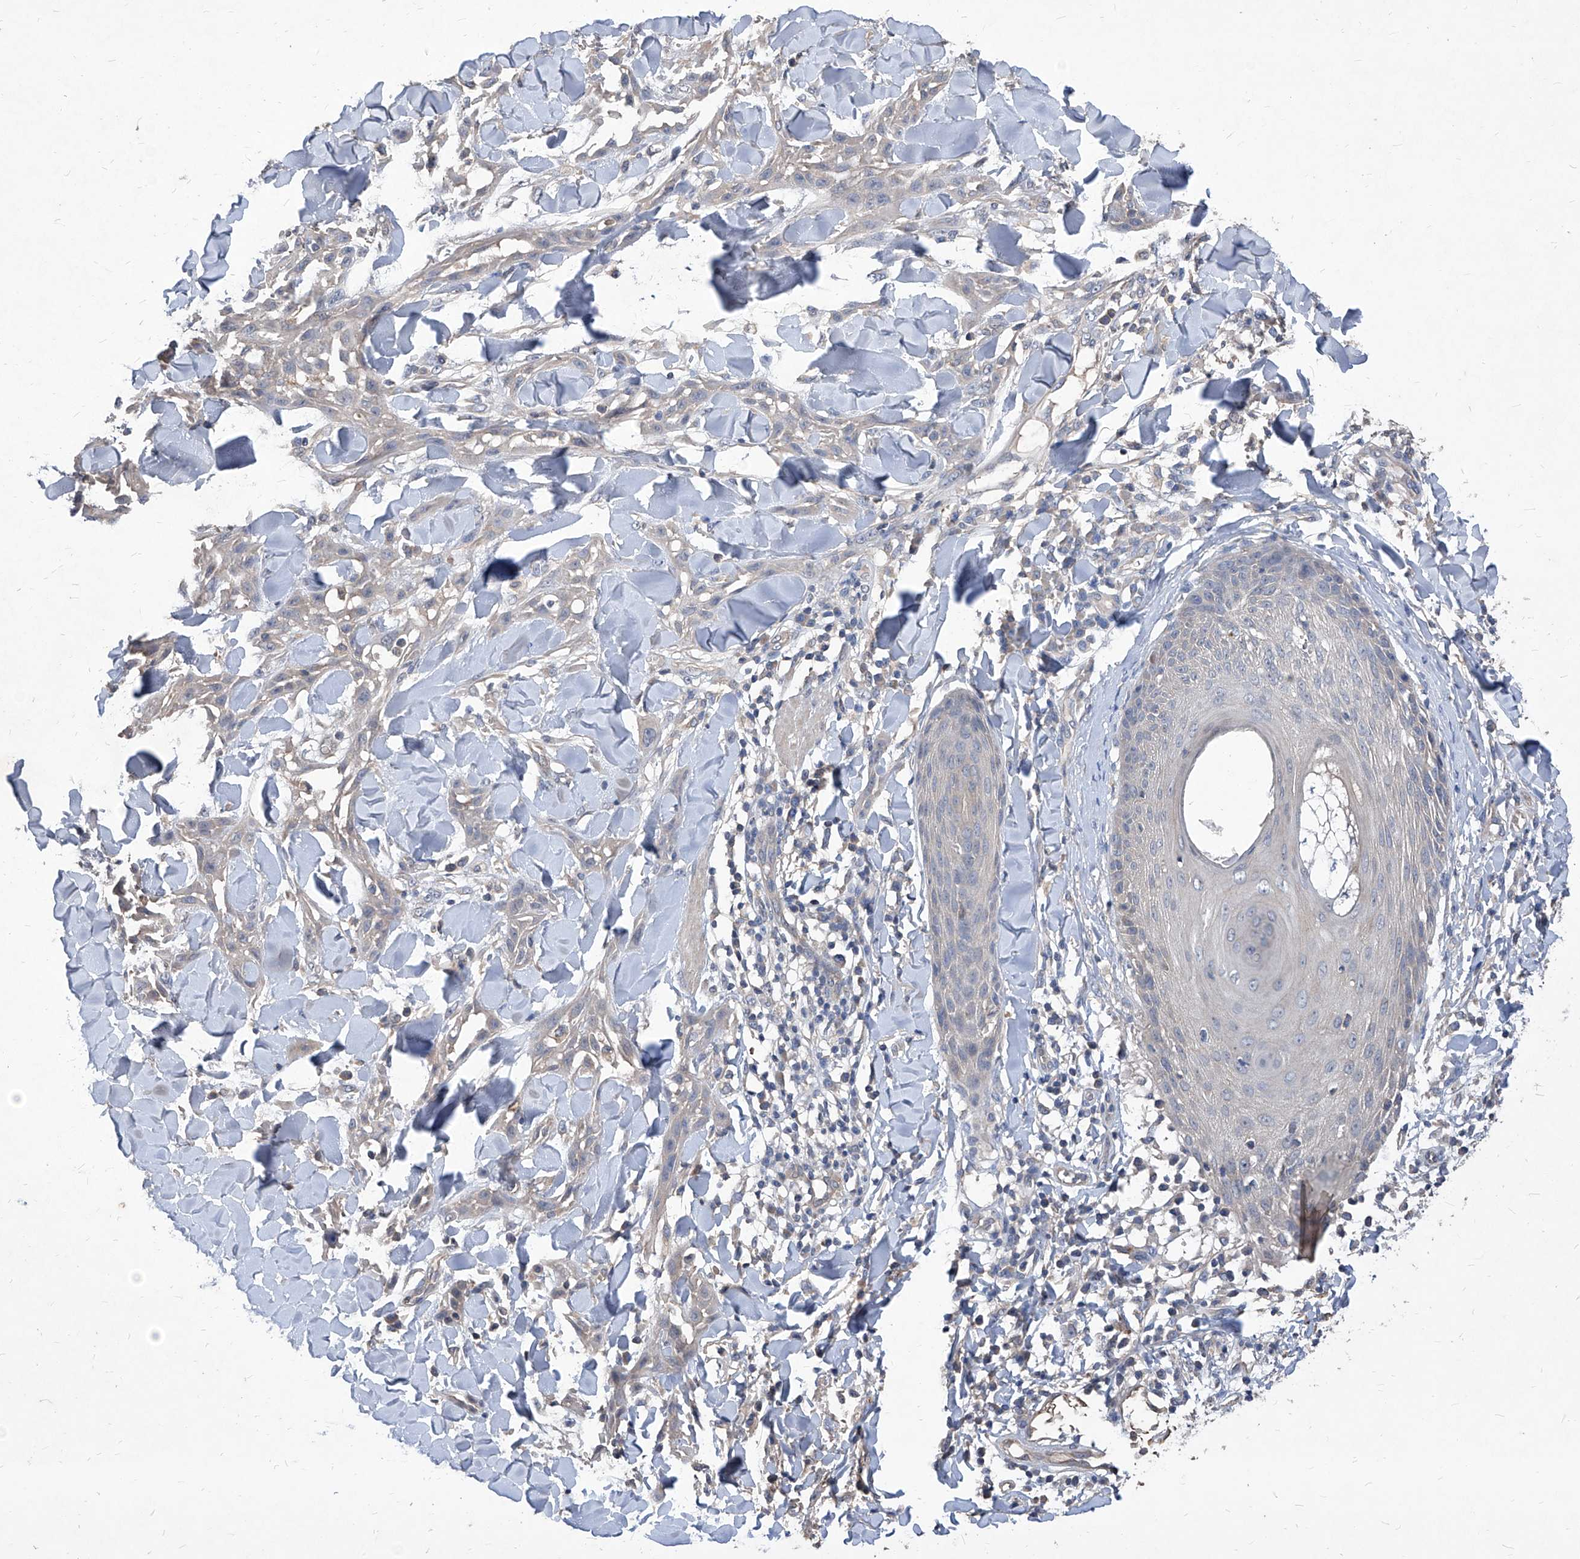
{"staining": {"intensity": "negative", "quantity": "none", "location": "none"}, "tissue": "skin cancer", "cell_type": "Tumor cells", "image_type": "cancer", "snomed": [{"axis": "morphology", "description": "Squamous cell carcinoma, NOS"}, {"axis": "topography", "description": "Skin"}], "caption": "IHC micrograph of skin cancer stained for a protein (brown), which demonstrates no staining in tumor cells.", "gene": "SYNGR1", "patient": {"sex": "male", "age": 24}}